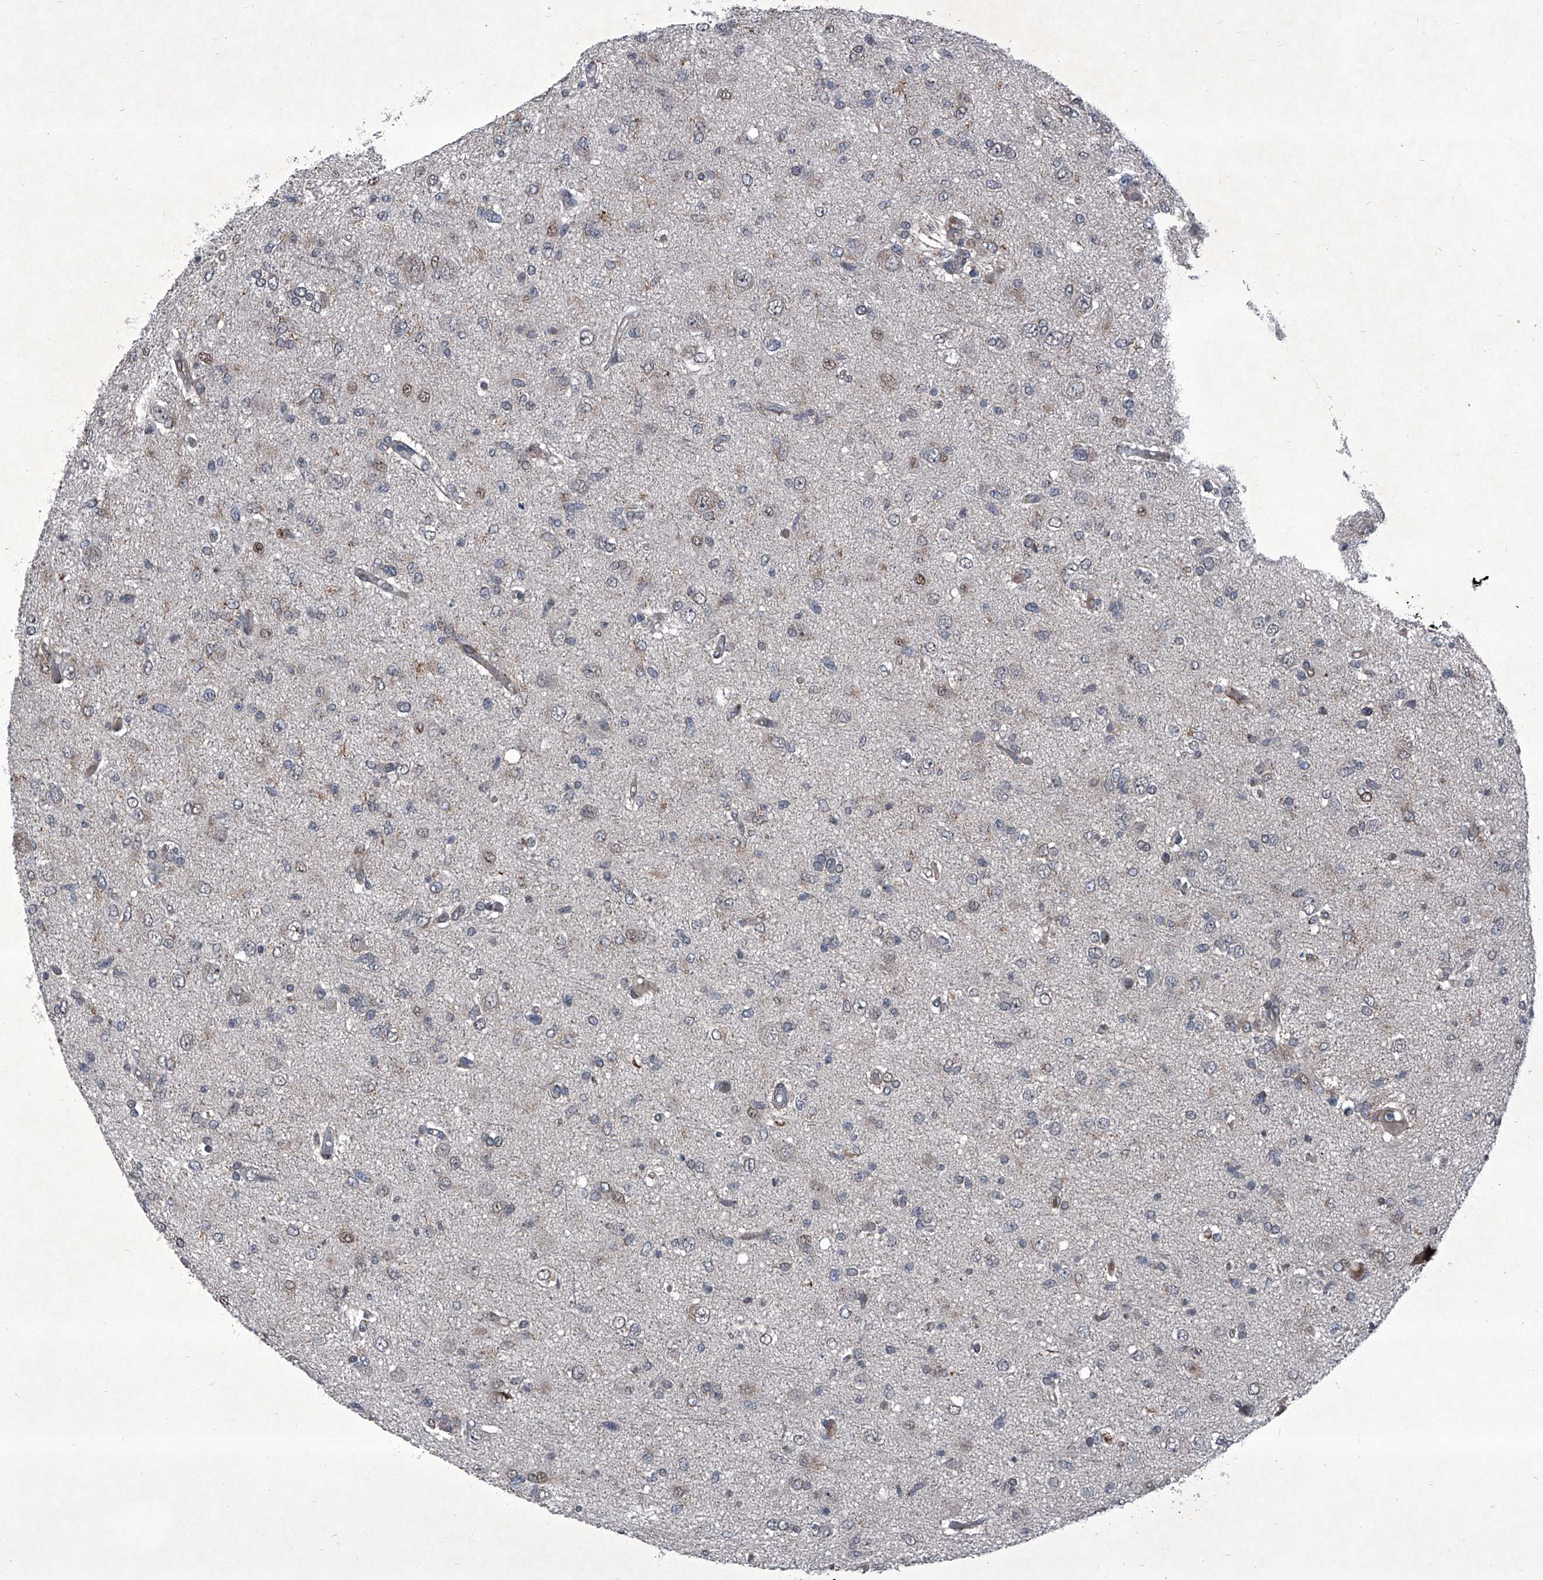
{"staining": {"intensity": "negative", "quantity": "none", "location": "none"}, "tissue": "glioma", "cell_type": "Tumor cells", "image_type": "cancer", "snomed": [{"axis": "morphology", "description": "Glioma, malignant, High grade"}, {"axis": "topography", "description": "Brain"}], "caption": "The immunohistochemistry micrograph has no significant expression in tumor cells of glioma tissue.", "gene": "ELK4", "patient": {"sex": "female", "age": 59}}